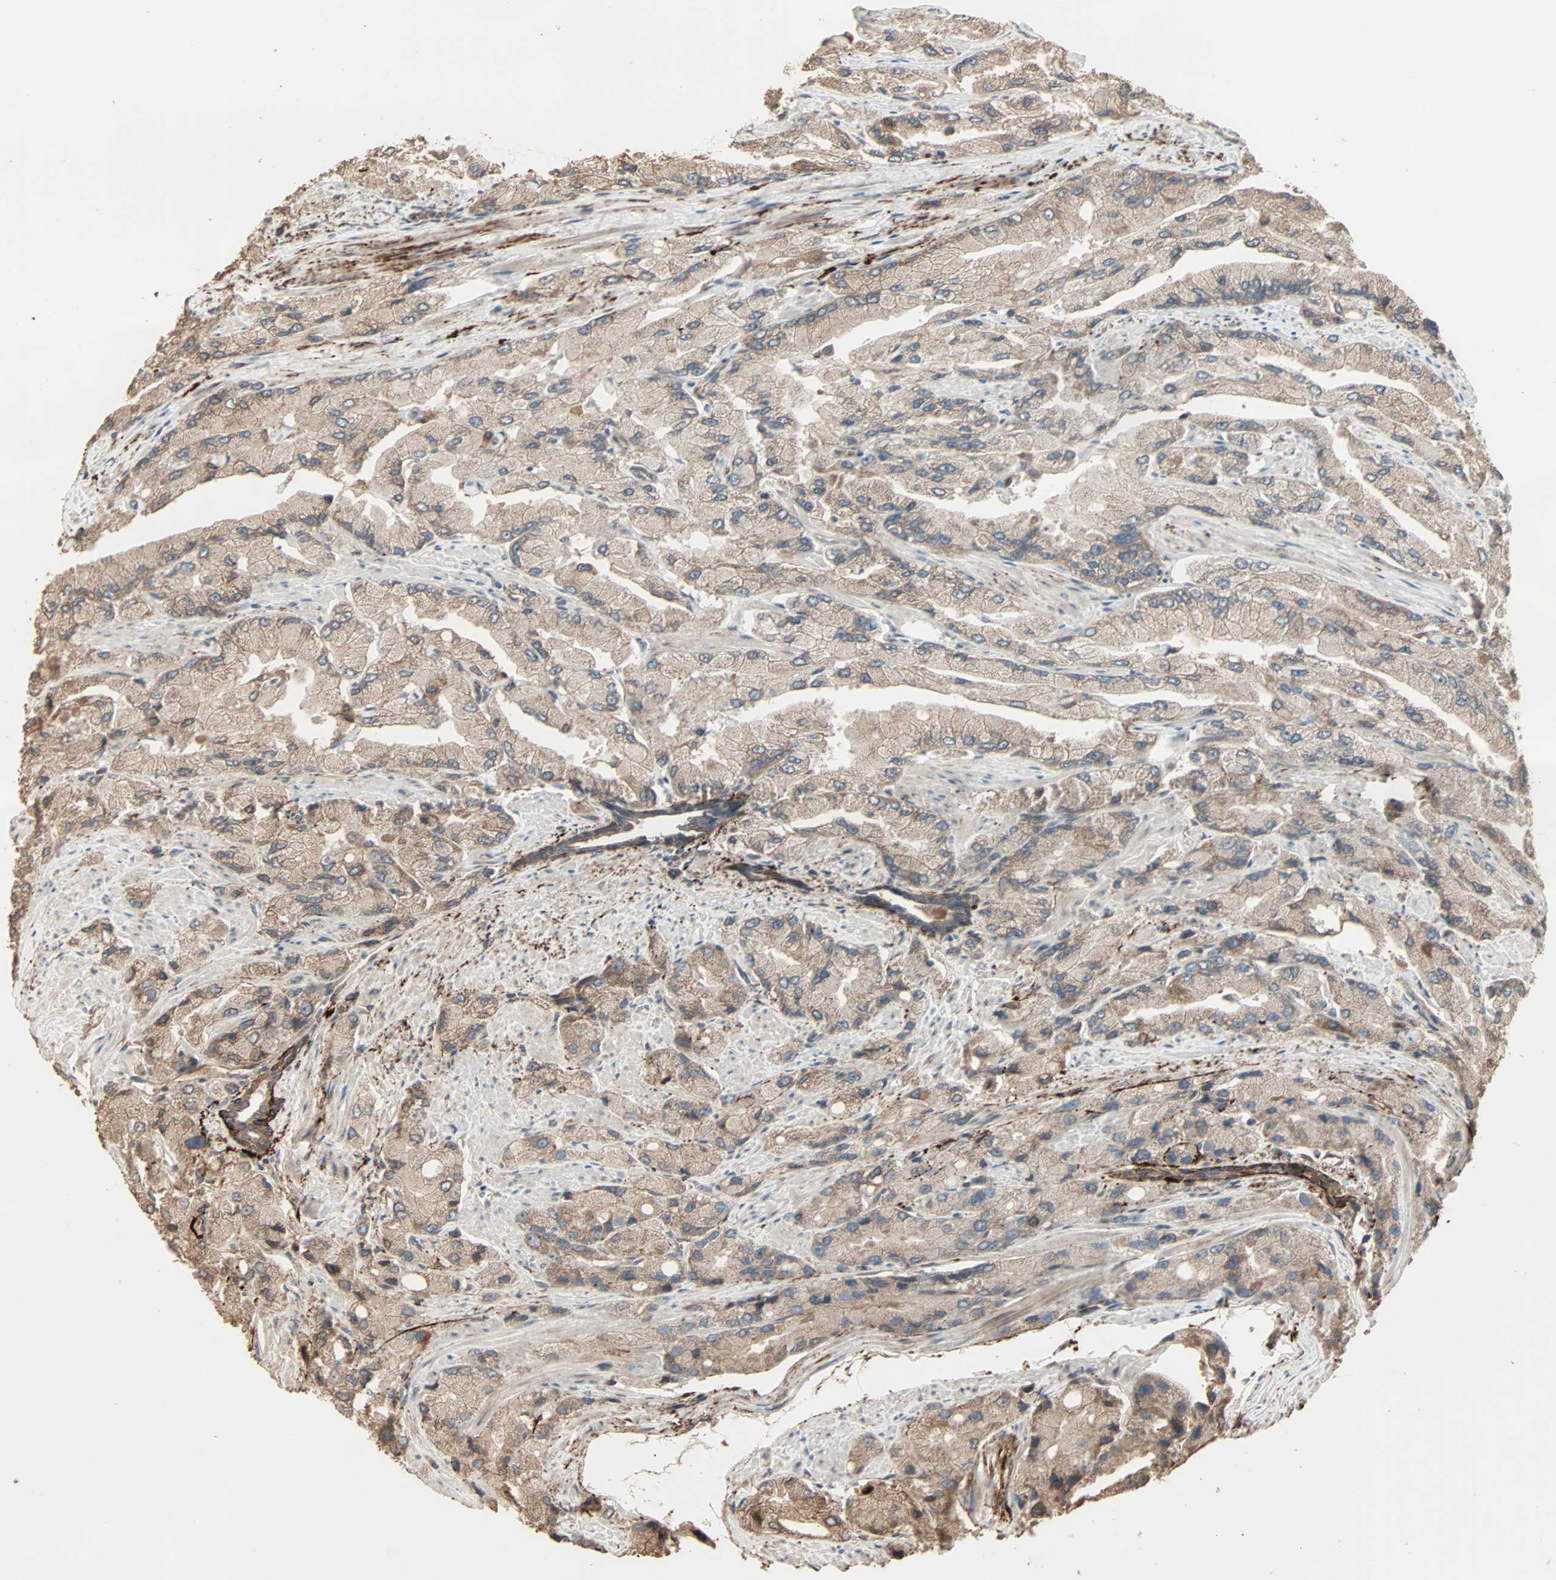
{"staining": {"intensity": "moderate", "quantity": ">75%", "location": "cytoplasmic/membranous"}, "tissue": "prostate cancer", "cell_type": "Tumor cells", "image_type": "cancer", "snomed": [{"axis": "morphology", "description": "Adenocarcinoma, High grade"}, {"axis": "topography", "description": "Prostate"}], "caption": "Protein positivity by immunohistochemistry shows moderate cytoplasmic/membranous positivity in approximately >75% of tumor cells in high-grade adenocarcinoma (prostate).", "gene": "CALCRL", "patient": {"sex": "male", "age": 58}}